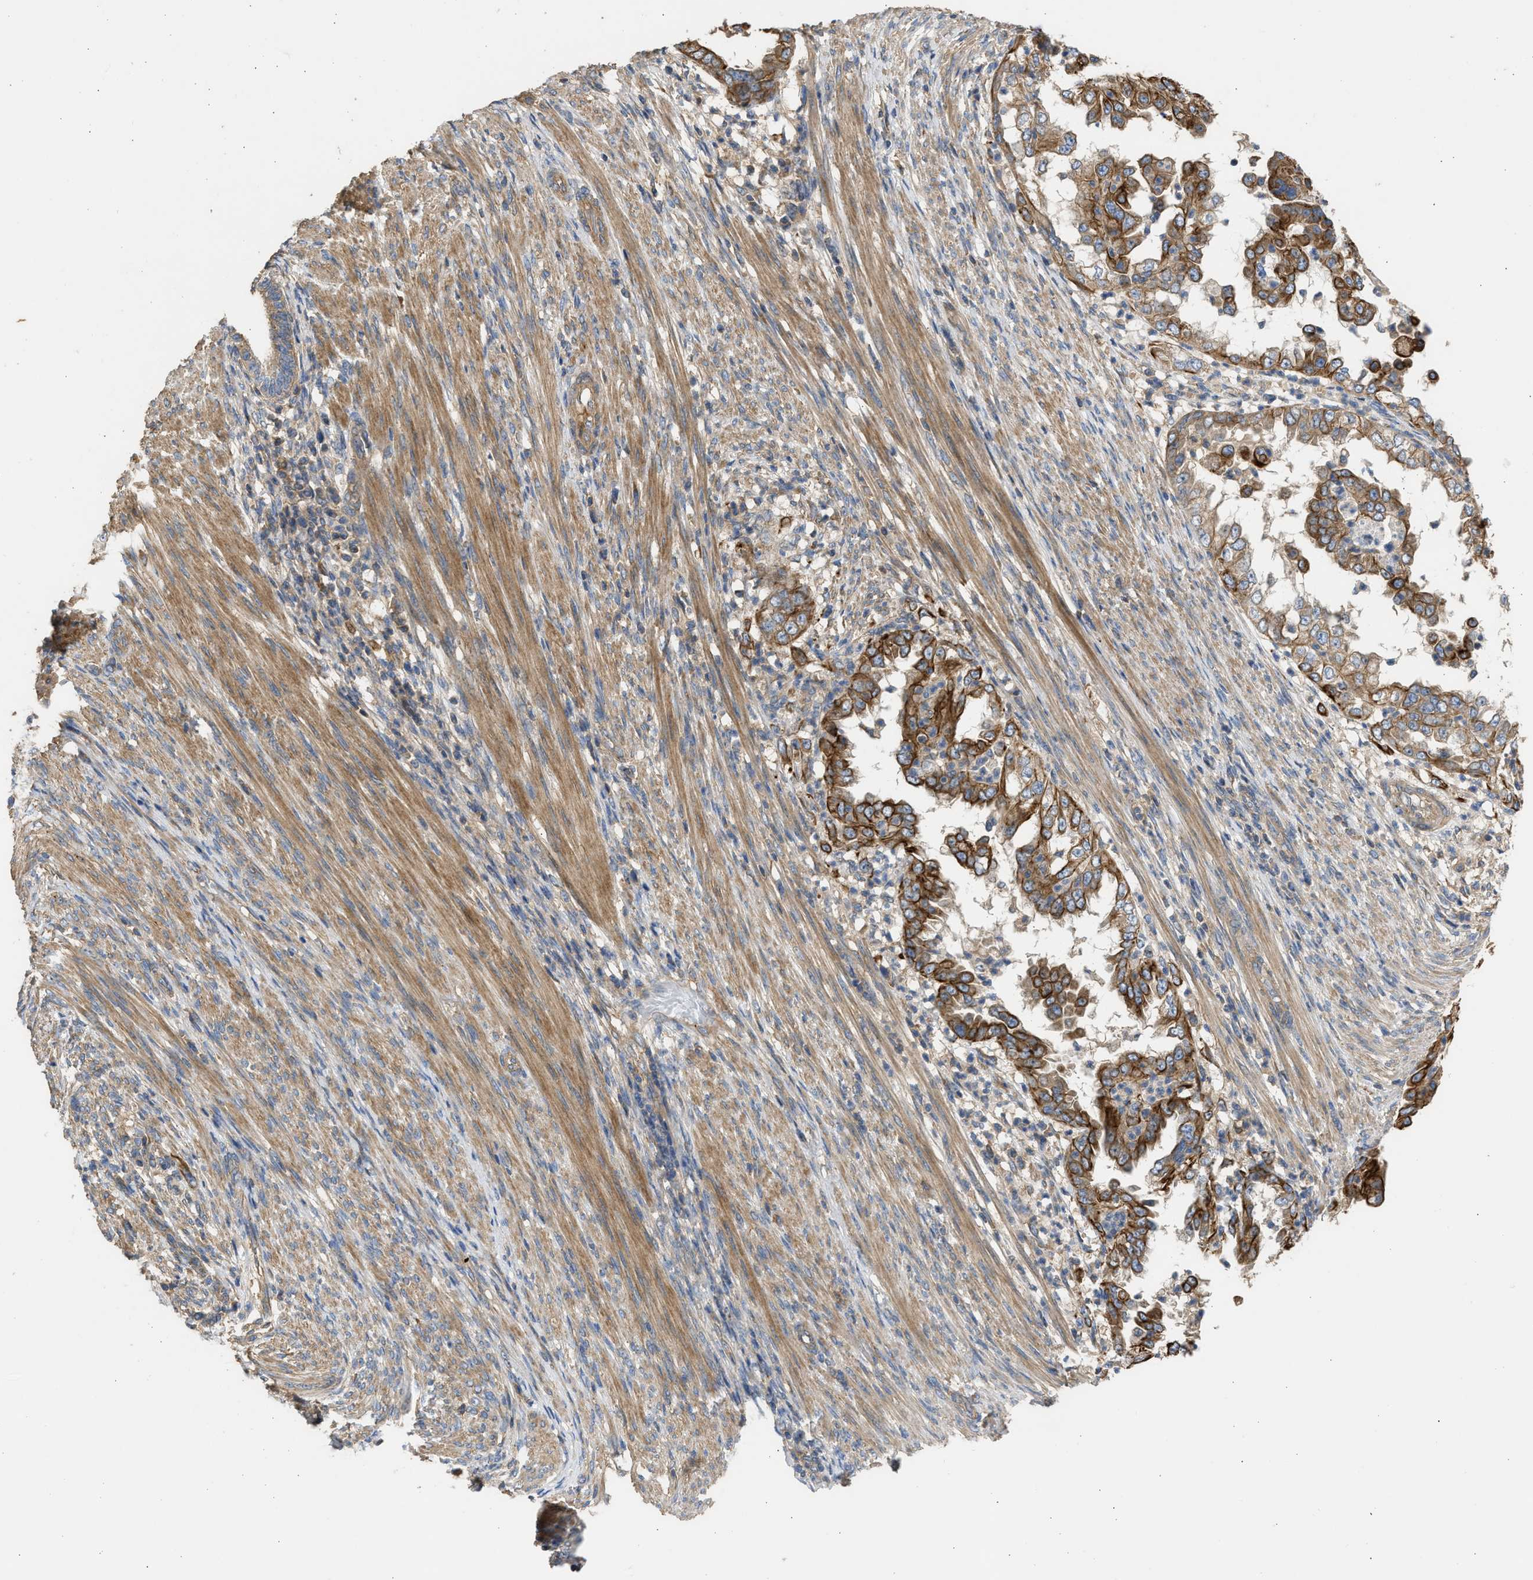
{"staining": {"intensity": "strong", "quantity": ">75%", "location": "cytoplasmic/membranous"}, "tissue": "endometrial cancer", "cell_type": "Tumor cells", "image_type": "cancer", "snomed": [{"axis": "morphology", "description": "Adenocarcinoma, NOS"}, {"axis": "topography", "description": "Endometrium"}], "caption": "There is high levels of strong cytoplasmic/membranous staining in tumor cells of endometrial cancer, as demonstrated by immunohistochemical staining (brown color).", "gene": "CSRNP2", "patient": {"sex": "female", "age": 85}}